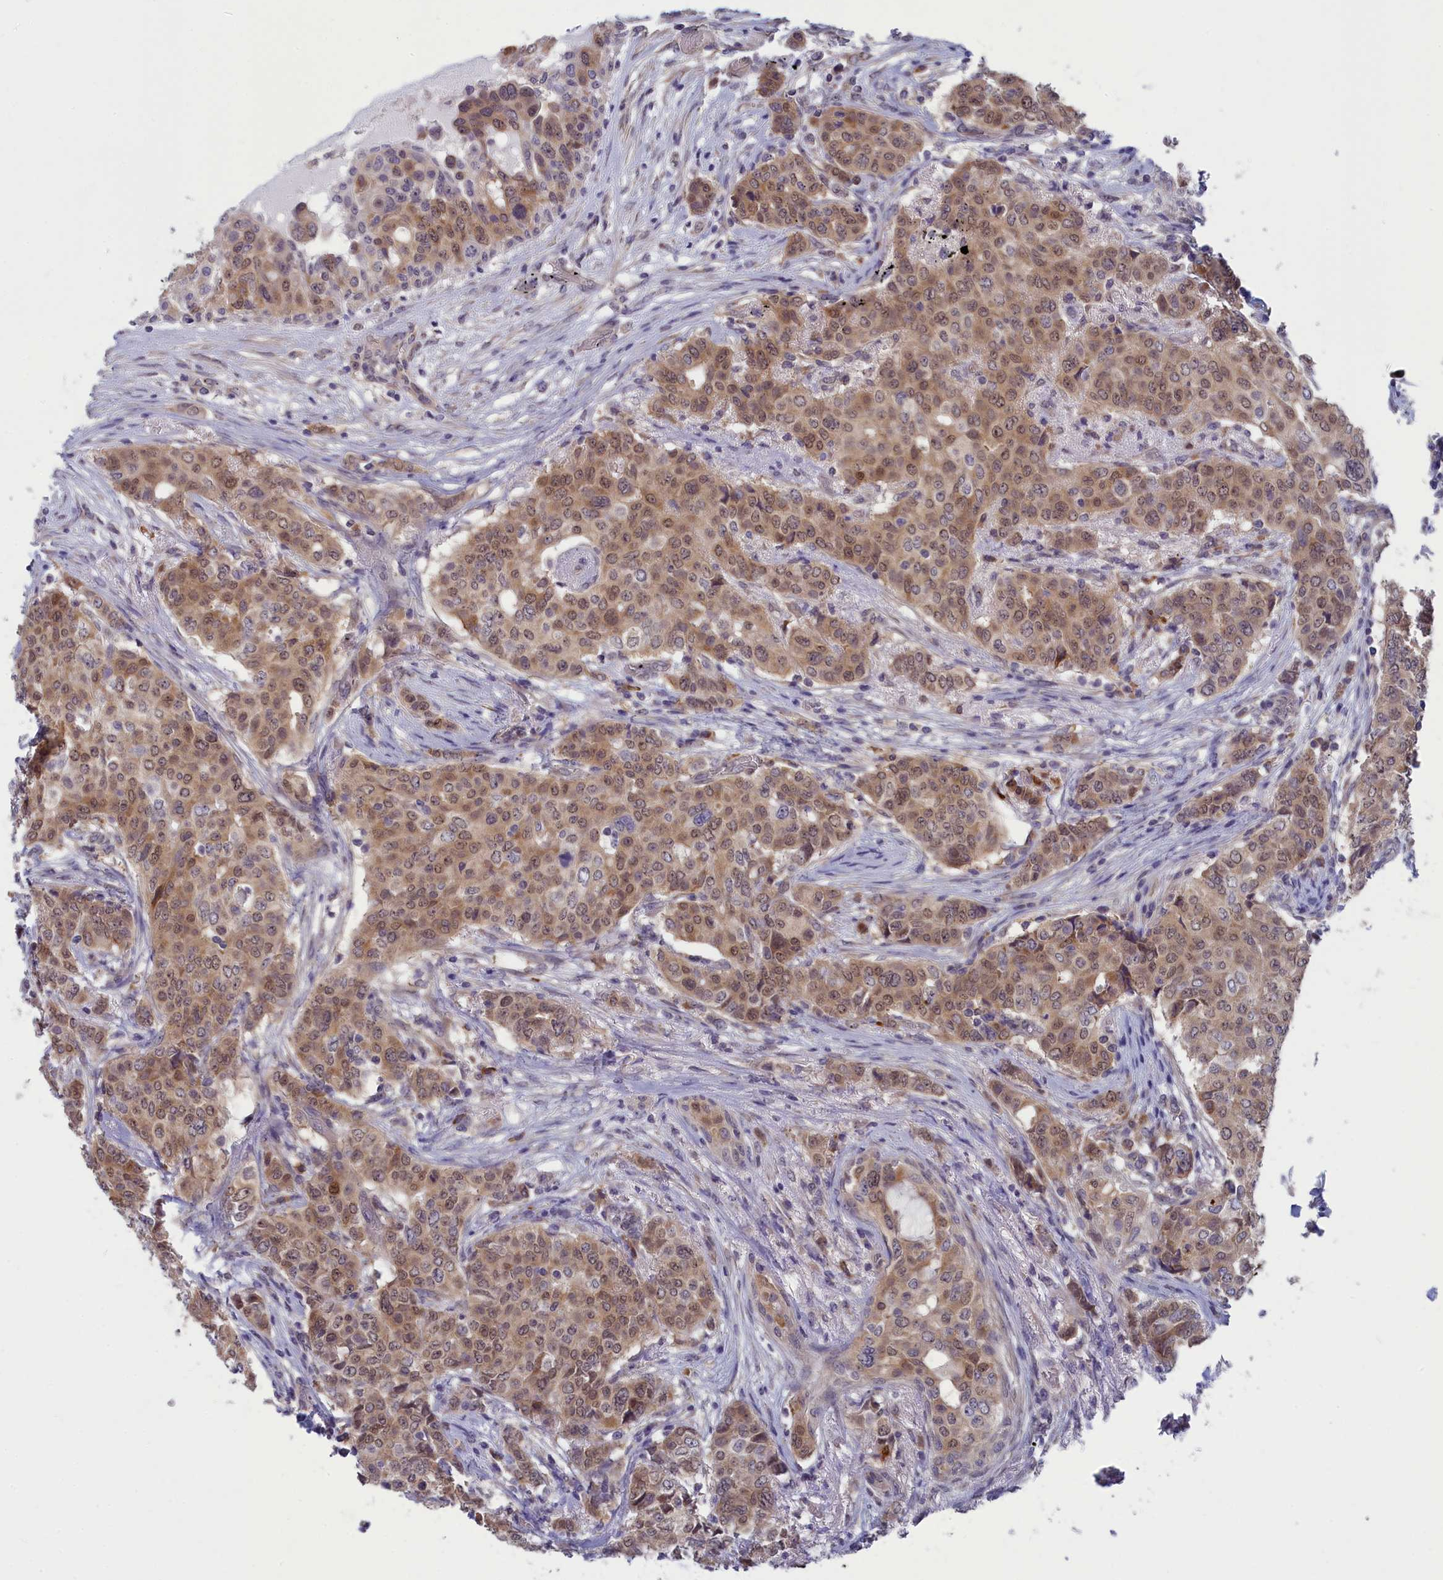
{"staining": {"intensity": "moderate", "quantity": ">75%", "location": "cytoplasmic/membranous,nuclear"}, "tissue": "breast cancer", "cell_type": "Tumor cells", "image_type": "cancer", "snomed": [{"axis": "morphology", "description": "Lobular carcinoma"}, {"axis": "topography", "description": "Breast"}], "caption": "A brown stain highlights moderate cytoplasmic/membranous and nuclear positivity of a protein in breast cancer tumor cells.", "gene": "MRI1", "patient": {"sex": "female", "age": 51}}